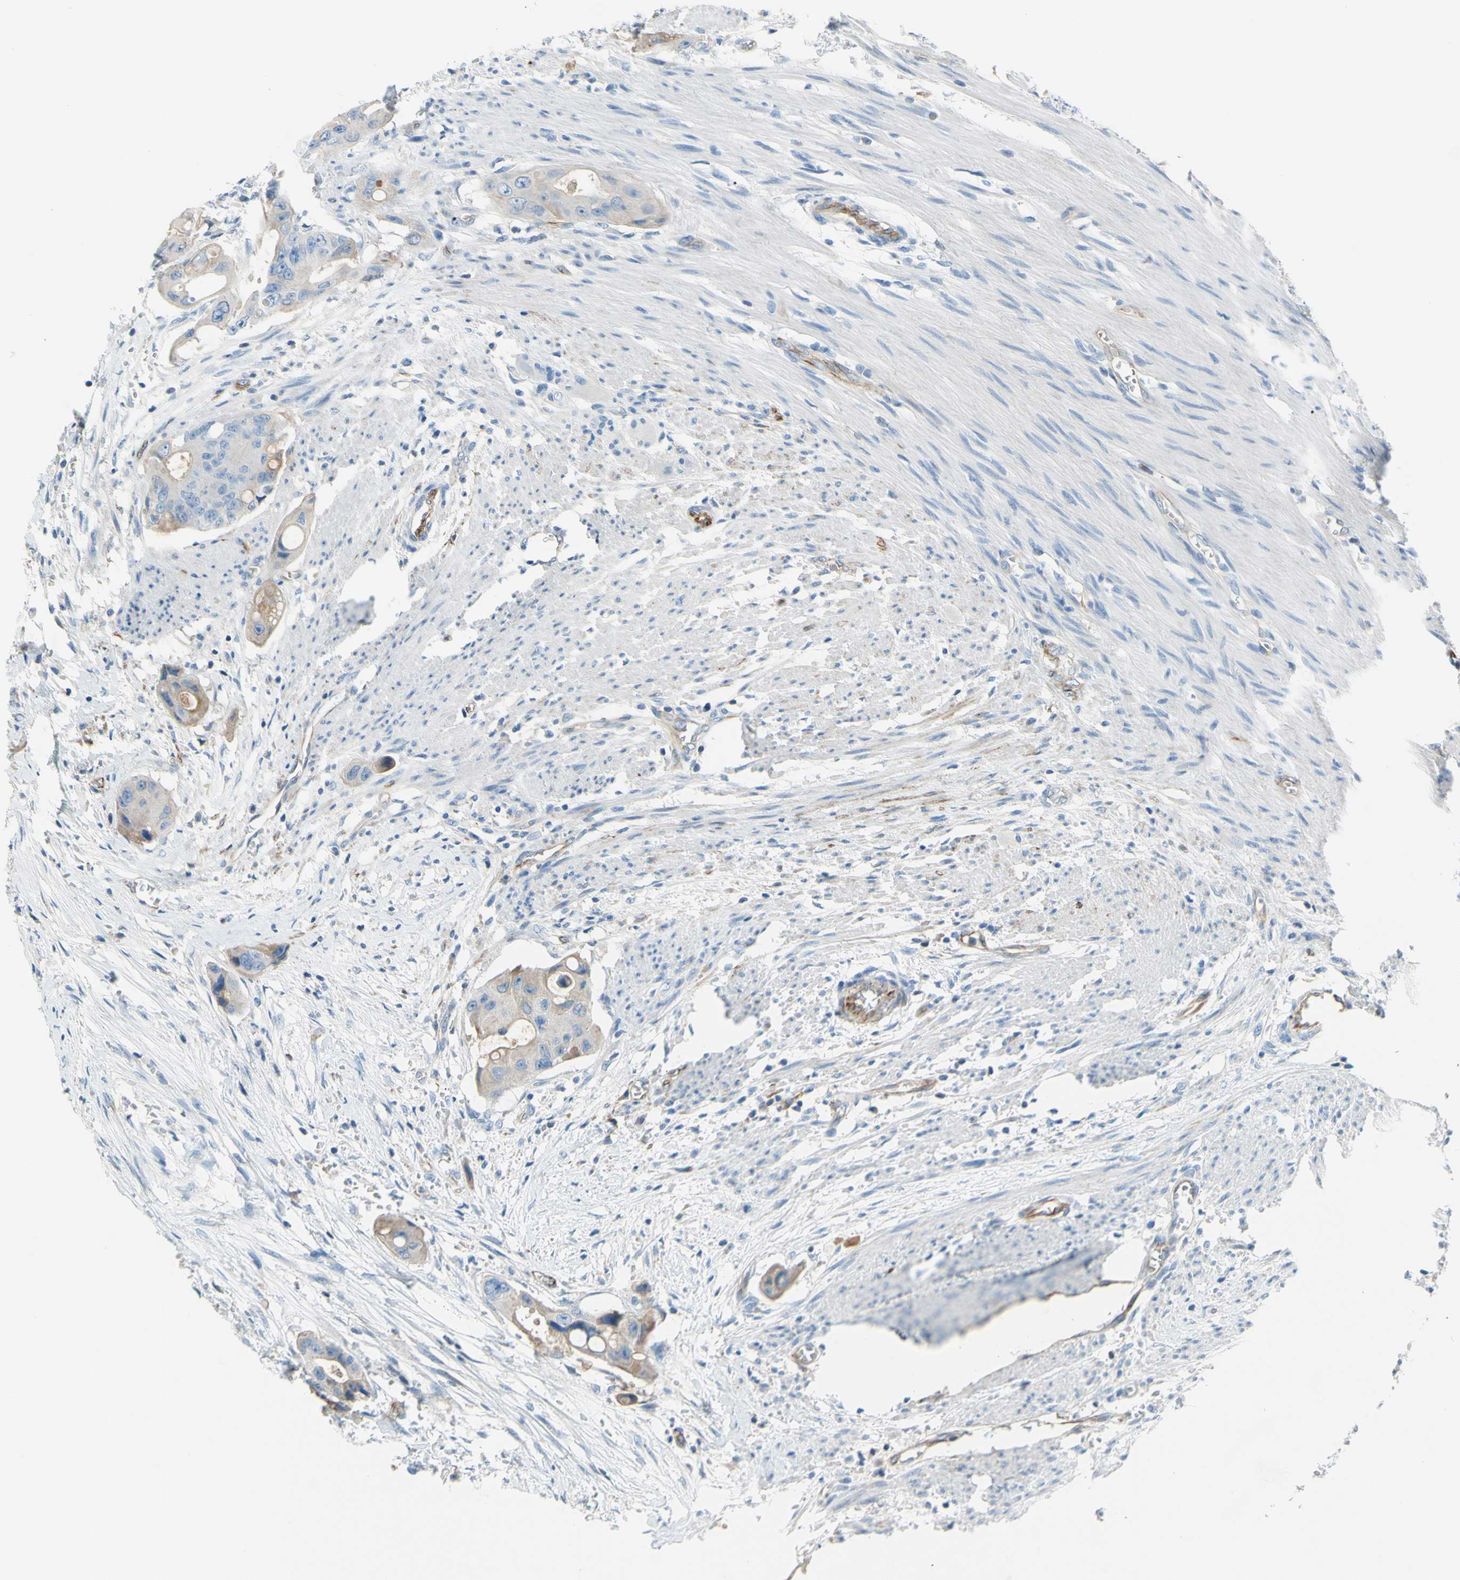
{"staining": {"intensity": "negative", "quantity": "none", "location": "none"}, "tissue": "colorectal cancer", "cell_type": "Tumor cells", "image_type": "cancer", "snomed": [{"axis": "morphology", "description": "Adenocarcinoma, NOS"}, {"axis": "topography", "description": "Colon"}], "caption": "Immunohistochemistry (IHC) of human adenocarcinoma (colorectal) shows no positivity in tumor cells.", "gene": "PRRG2", "patient": {"sex": "female", "age": 57}}